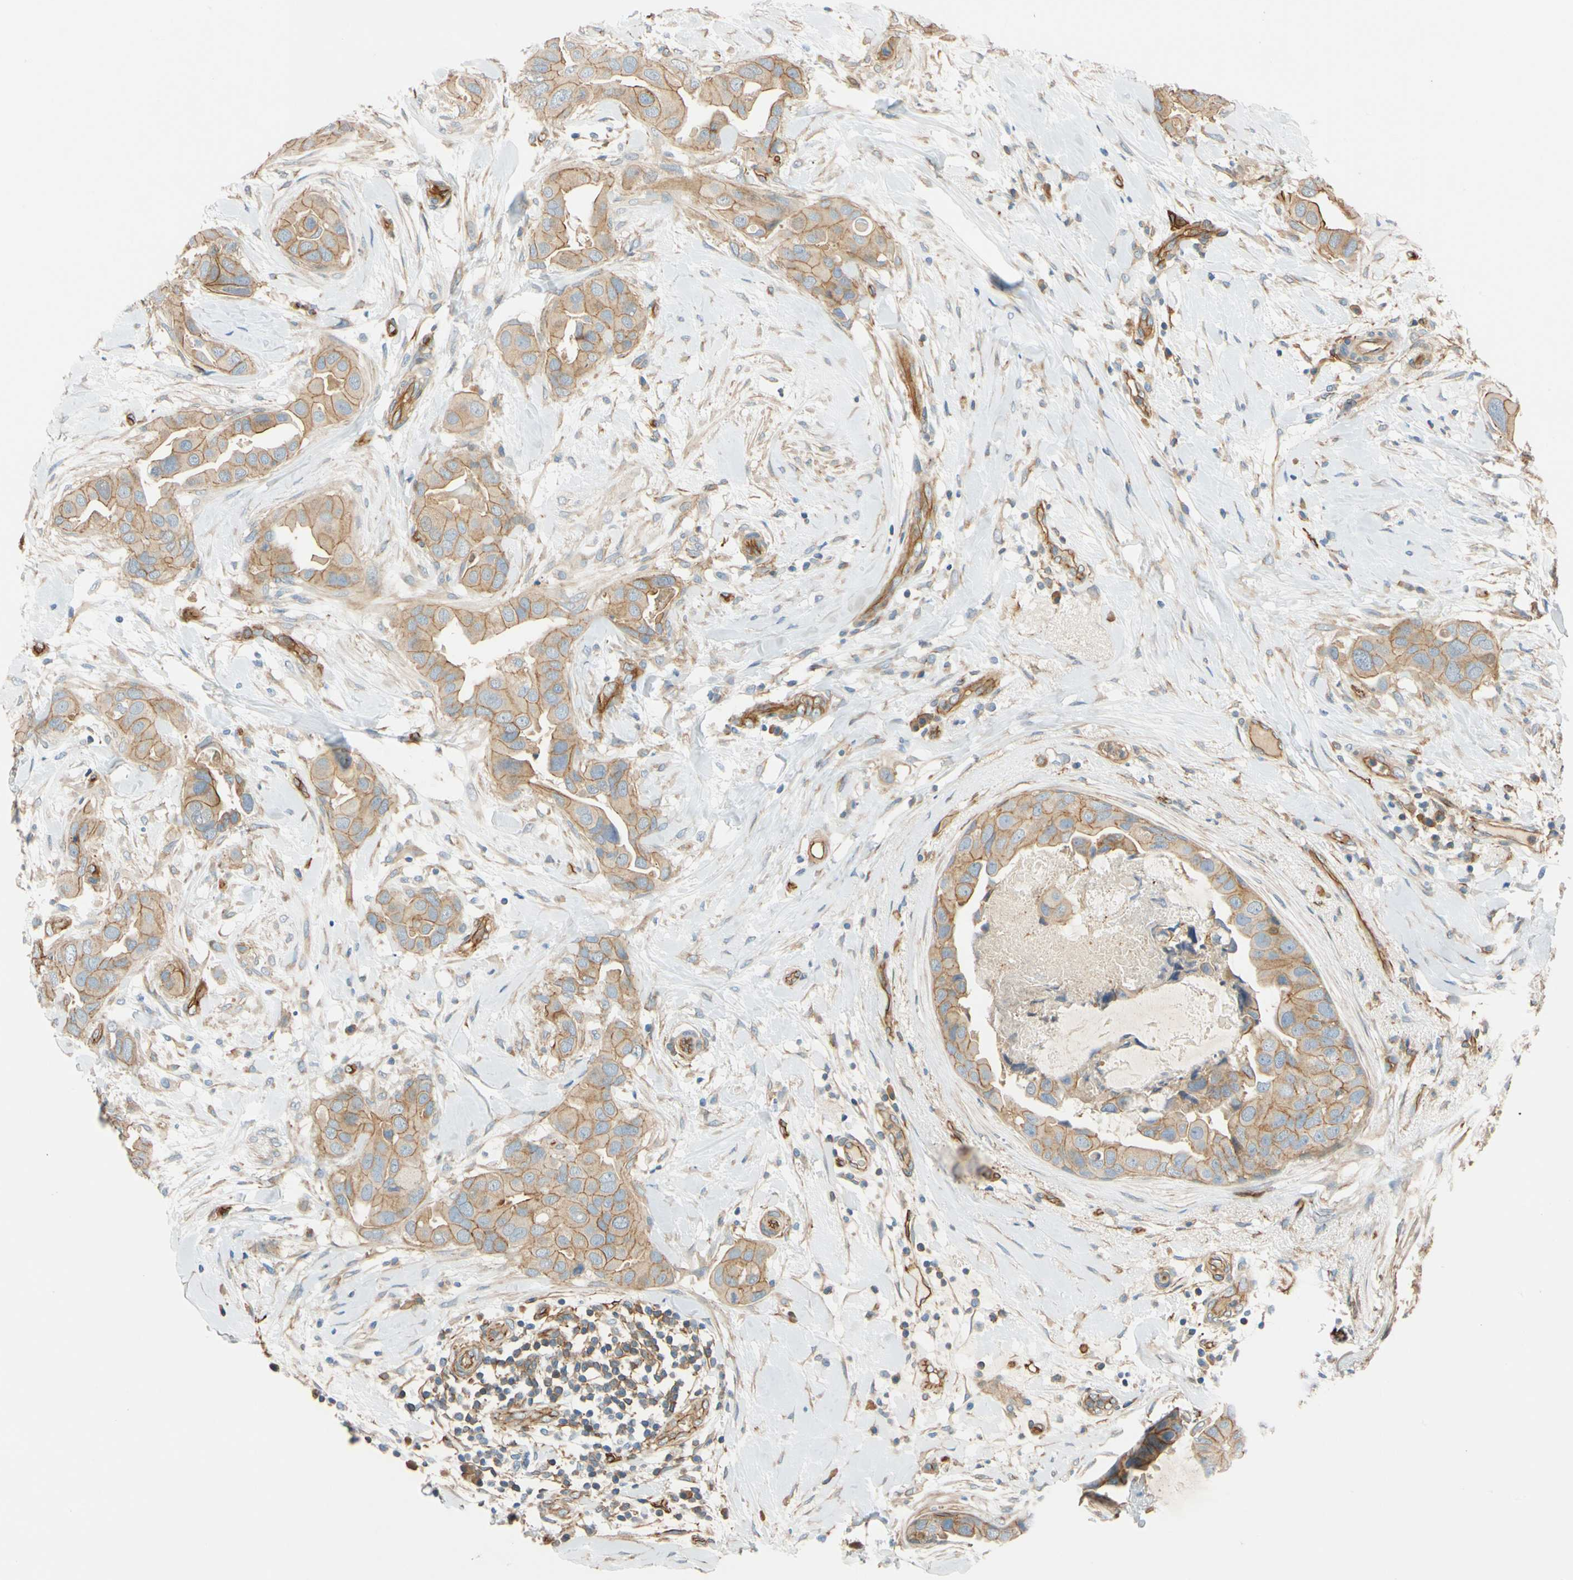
{"staining": {"intensity": "weak", "quantity": ">75%", "location": "cytoplasmic/membranous"}, "tissue": "breast cancer", "cell_type": "Tumor cells", "image_type": "cancer", "snomed": [{"axis": "morphology", "description": "Duct carcinoma"}, {"axis": "topography", "description": "Breast"}], "caption": "Protein staining by immunohistochemistry (IHC) demonstrates weak cytoplasmic/membranous expression in approximately >75% of tumor cells in breast cancer.", "gene": "SPTAN1", "patient": {"sex": "female", "age": 40}}